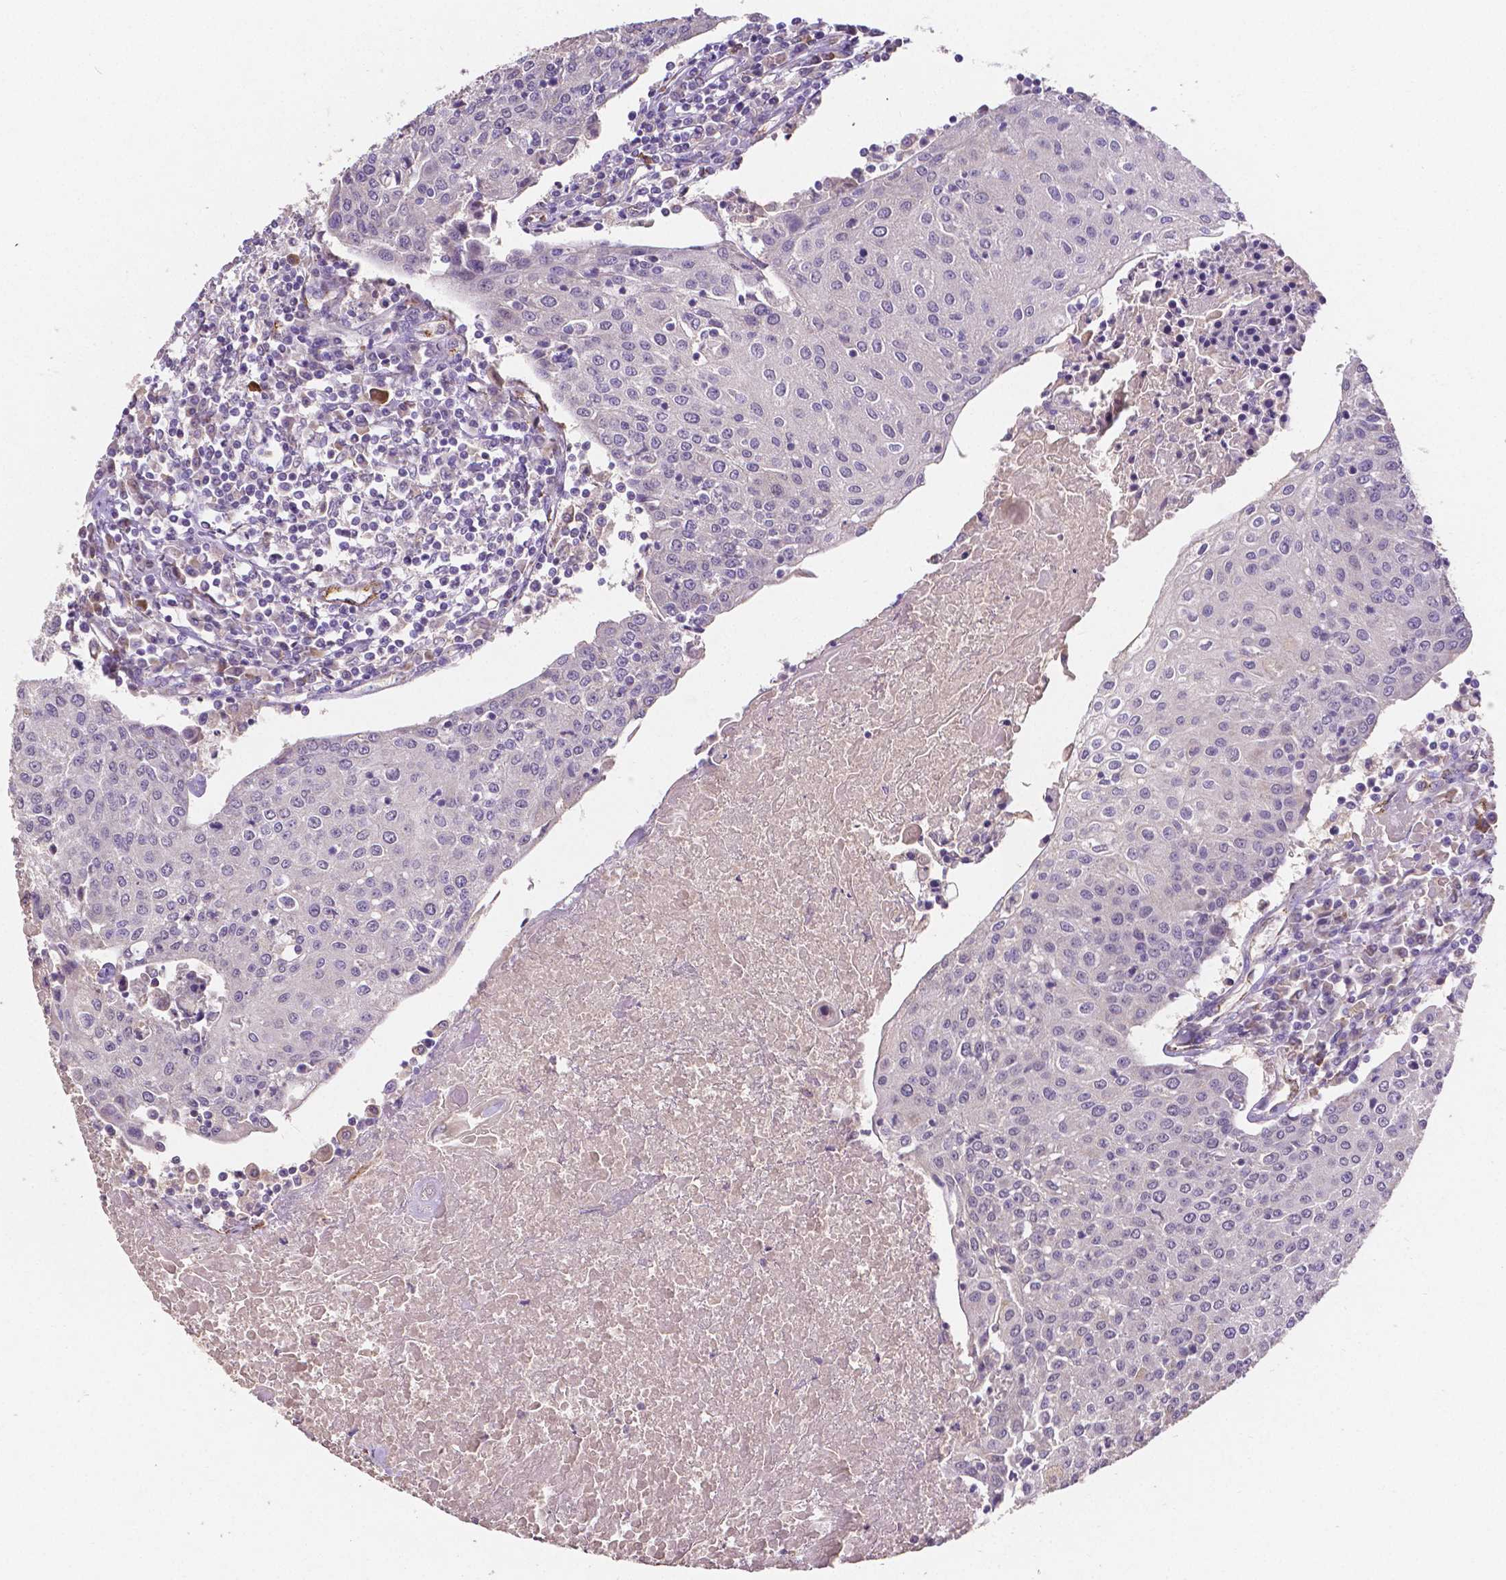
{"staining": {"intensity": "negative", "quantity": "none", "location": "none"}, "tissue": "urothelial cancer", "cell_type": "Tumor cells", "image_type": "cancer", "snomed": [{"axis": "morphology", "description": "Urothelial carcinoma, High grade"}, {"axis": "topography", "description": "Urinary bladder"}], "caption": "There is no significant positivity in tumor cells of urothelial cancer.", "gene": "ELAVL2", "patient": {"sex": "female", "age": 85}}